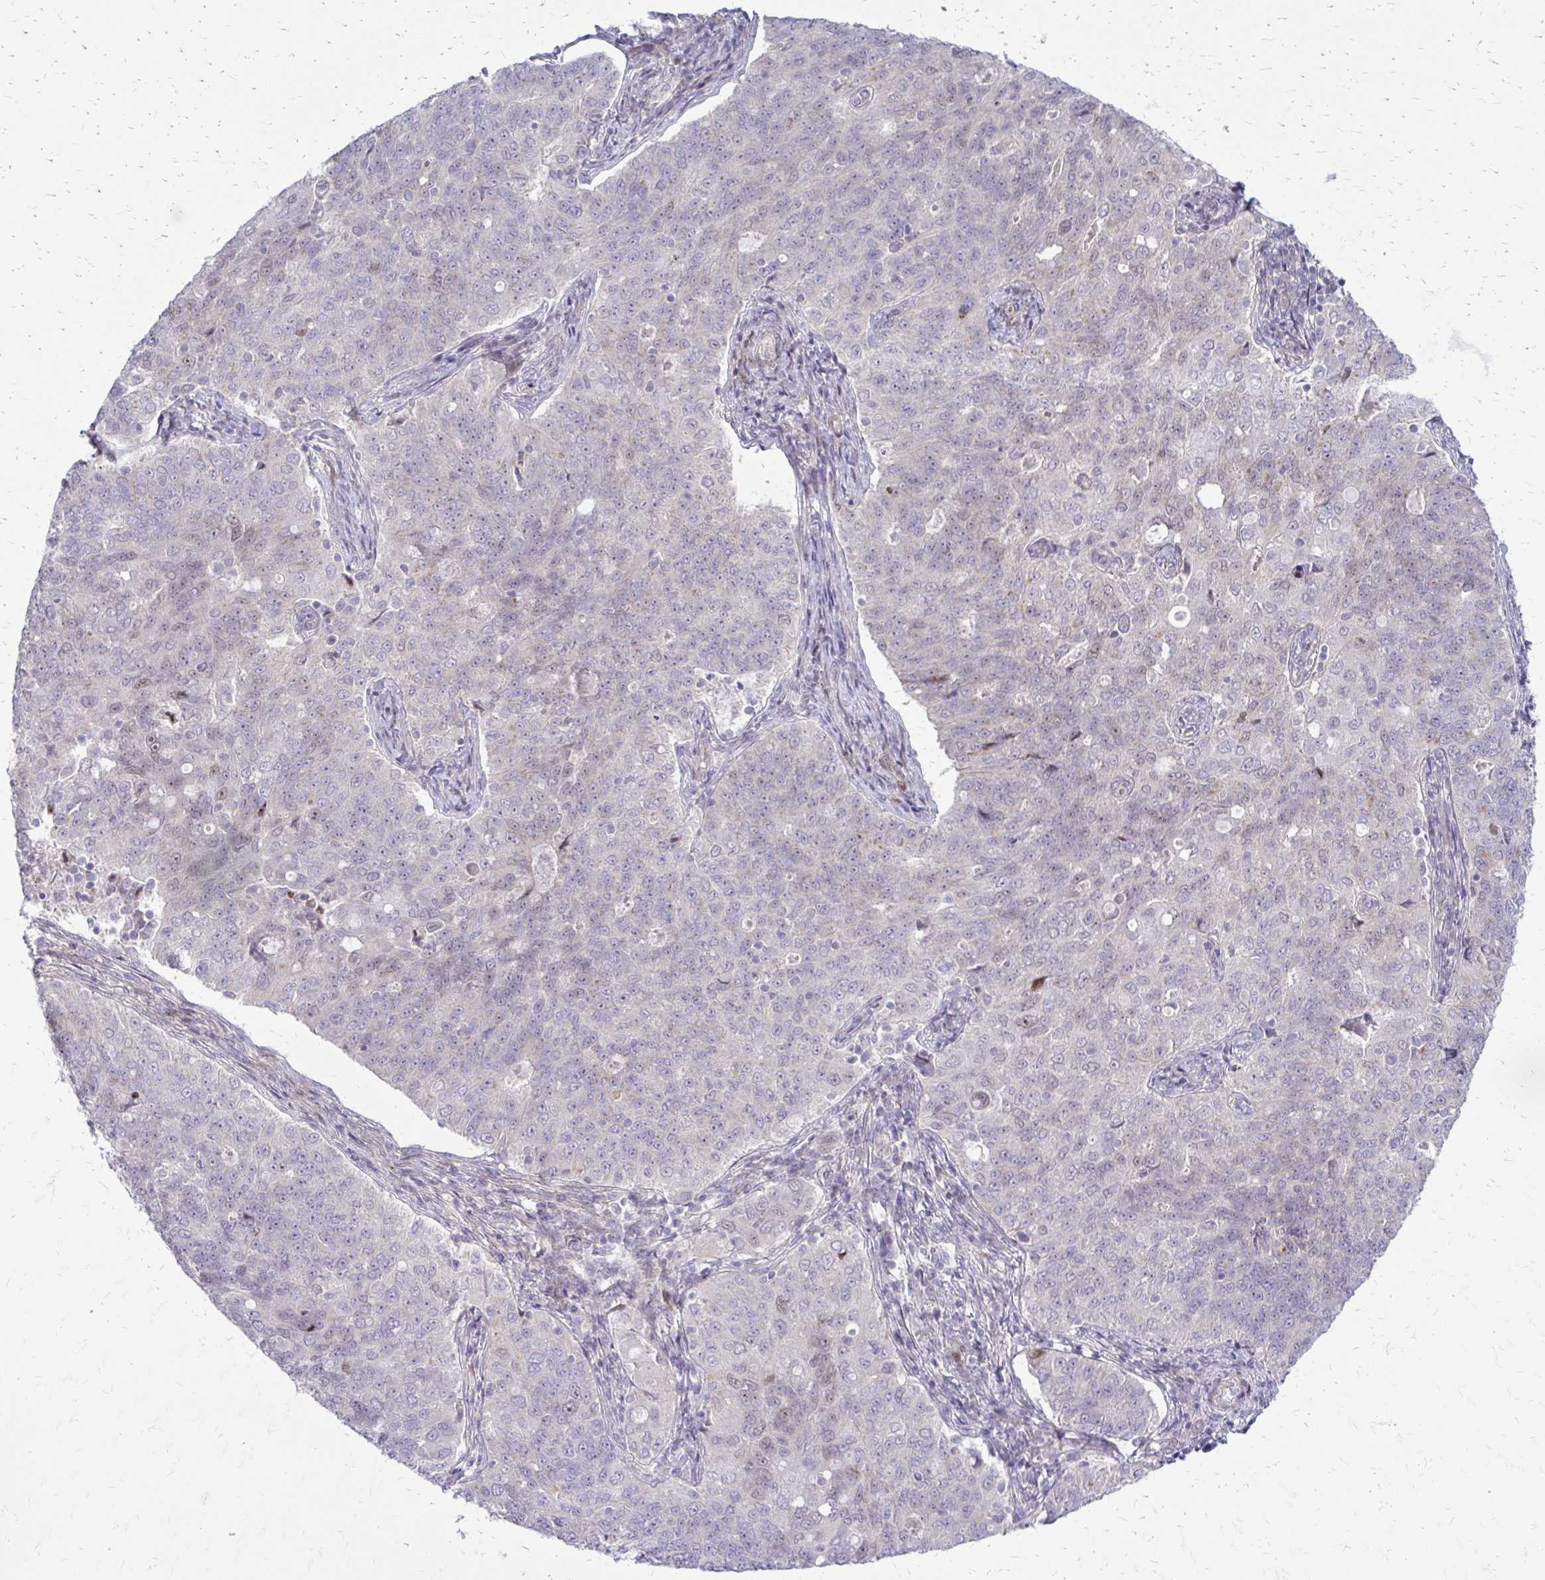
{"staining": {"intensity": "negative", "quantity": "none", "location": "none"}, "tissue": "endometrial cancer", "cell_type": "Tumor cells", "image_type": "cancer", "snomed": [{"axis": "morphology", "description": "Adenocarcinoma, NOS"}, {"axis": "topography", "description": "Endometrium"}], "caption": "This image is of endometrial cancer stained with immunohistochemistry to label a protein in brown with the nuclei are counter-stained blue. There is no staining in tumor cells.", "gene": "PPDPFL", "patient": {"sex": "female", "age": 43}}